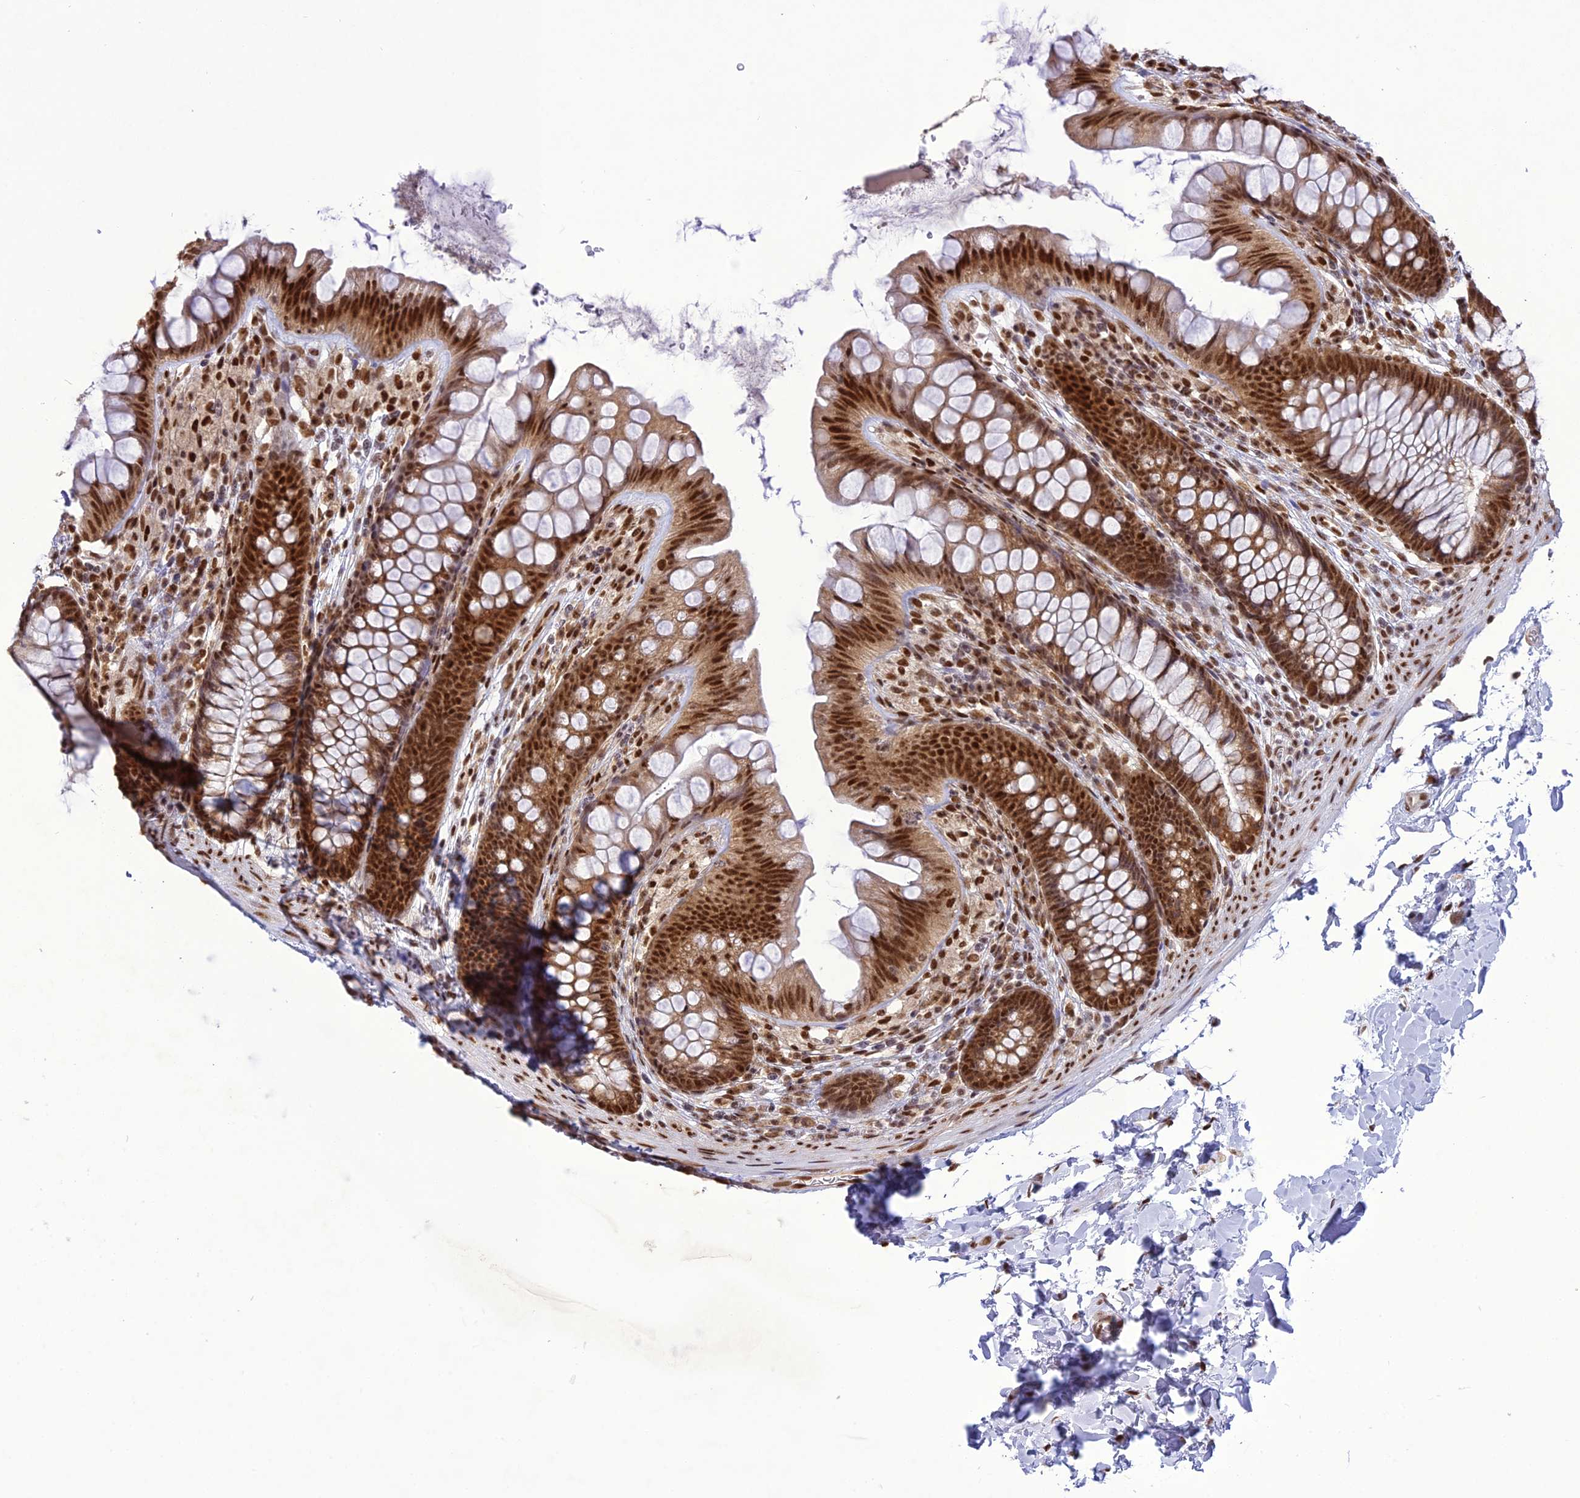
{"staining": {"intensity": "strong", "quantity": ">75%", "location": "nuclear"}, "tissue": "colon", "cell_type": "Endothelial cells", "image_type": "normal", "snomed": [{"axis": "morphology", "description": "Normal tissue, NOS"}, {"axis": "topography", "description": "Colon"}], "caption": "The photomicrograph demonstrates immunohistochemical staining of benign colon. There is strong nuclear expression is identified in about >75% of endothelial cells.", "gene": "DDX1", "patient": {"sex": "female", "age": 62}}